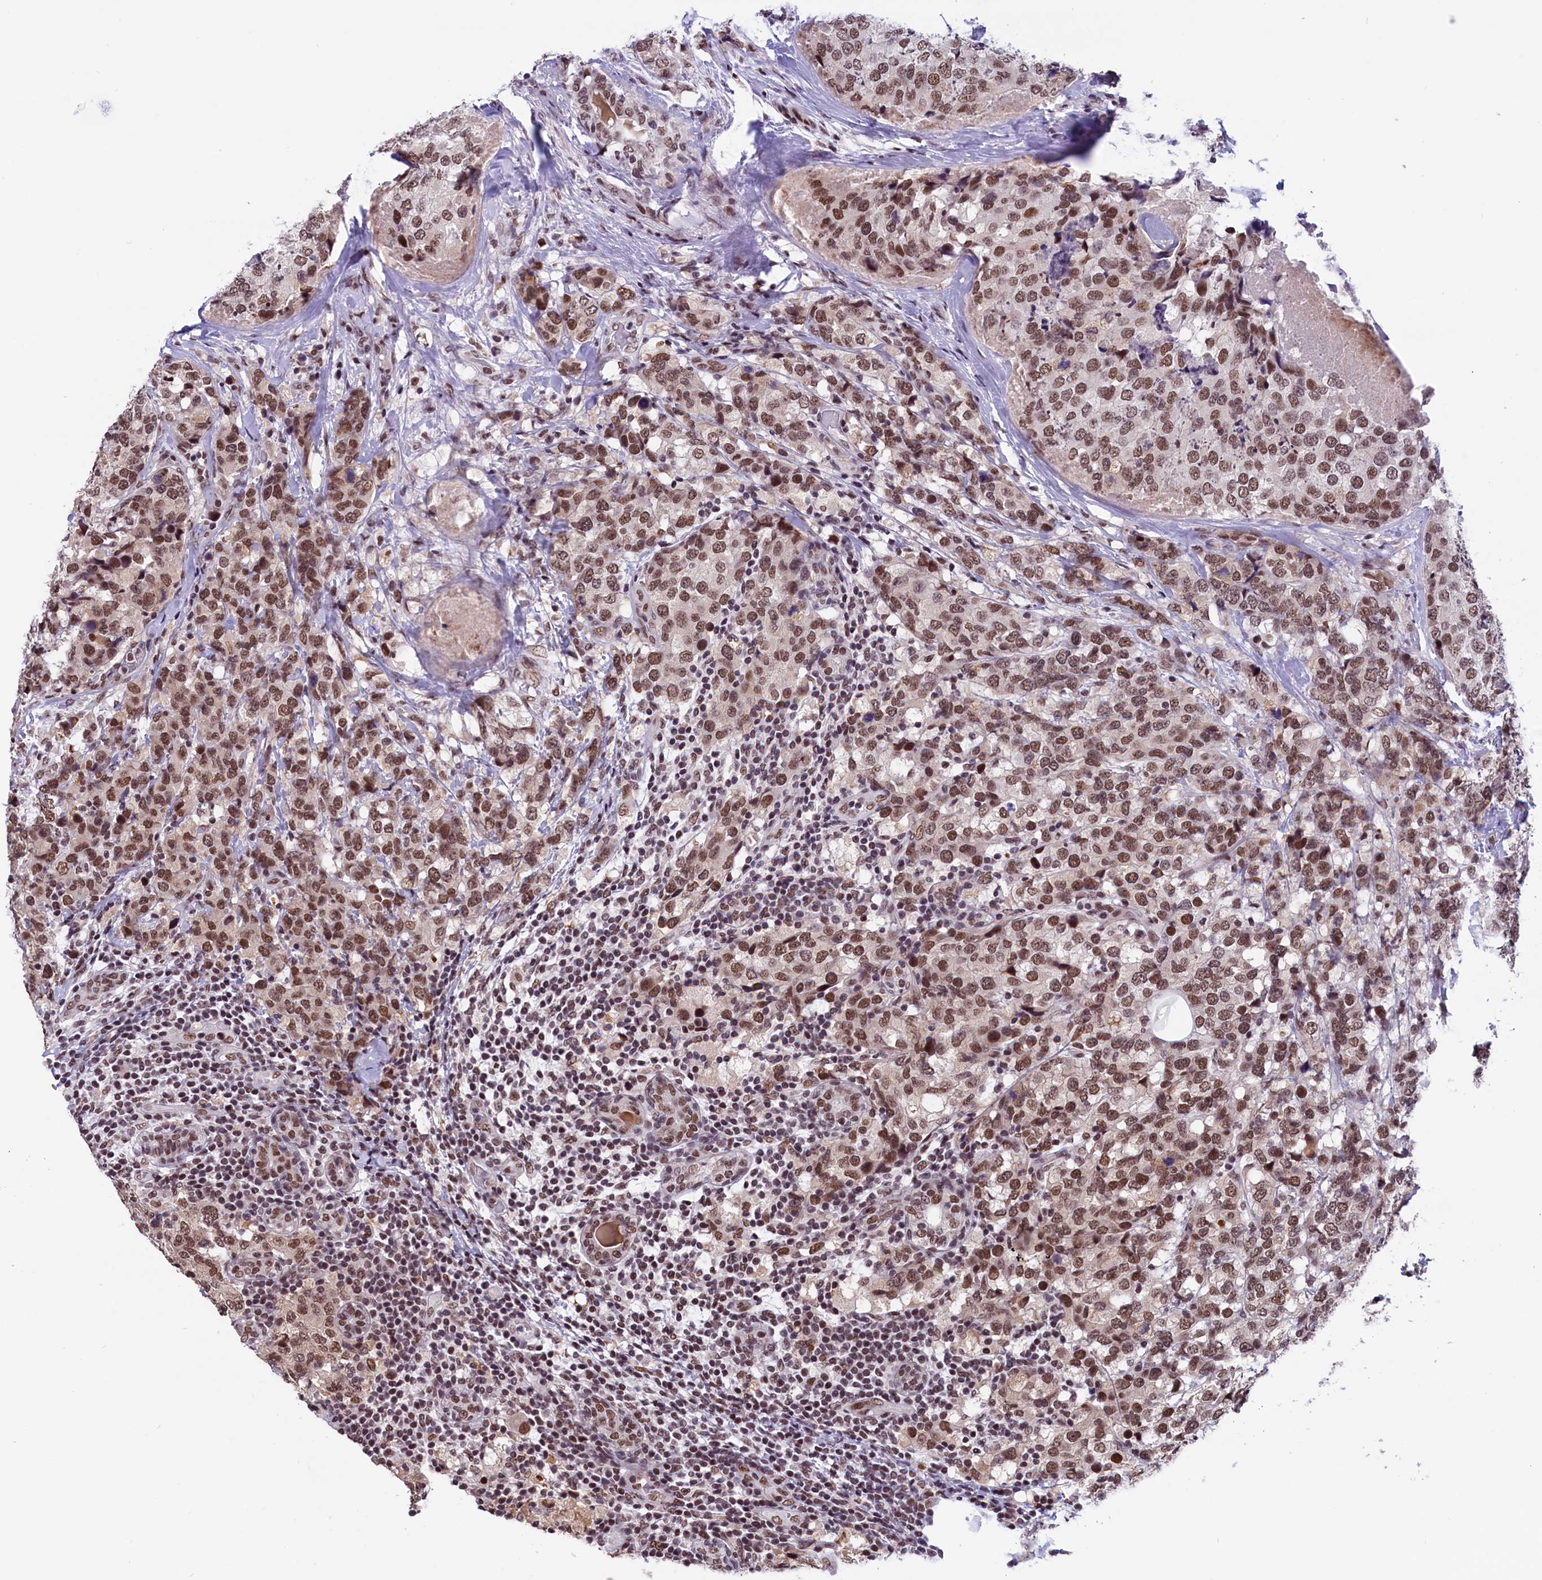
{"staining": {"intensity": "moderate", "quantity": ">75%", "location": "nuclear"}, "tissue": "breast cancer", "cell_type": "Tumor cells", "image_type": "cancer", "snomed": [{"axis": "morphology", "description": "Lobular carcinoma"}, {"axis": "topography", "description": "Breast"}], "caption": "Immunohistochemical staining of lobular carcinoma (breast) demonstrates moderate nuclear protein positivity in approximately >75% of tumor cells. The protein is stained brown, and the nuclei are stained in blue (DAB (3,3'-diaminobenzidine) IHC with brightfield microscopy, high magnification).", "gene": "CDYL2", "patient": {"sex": "female", "age": 59}}